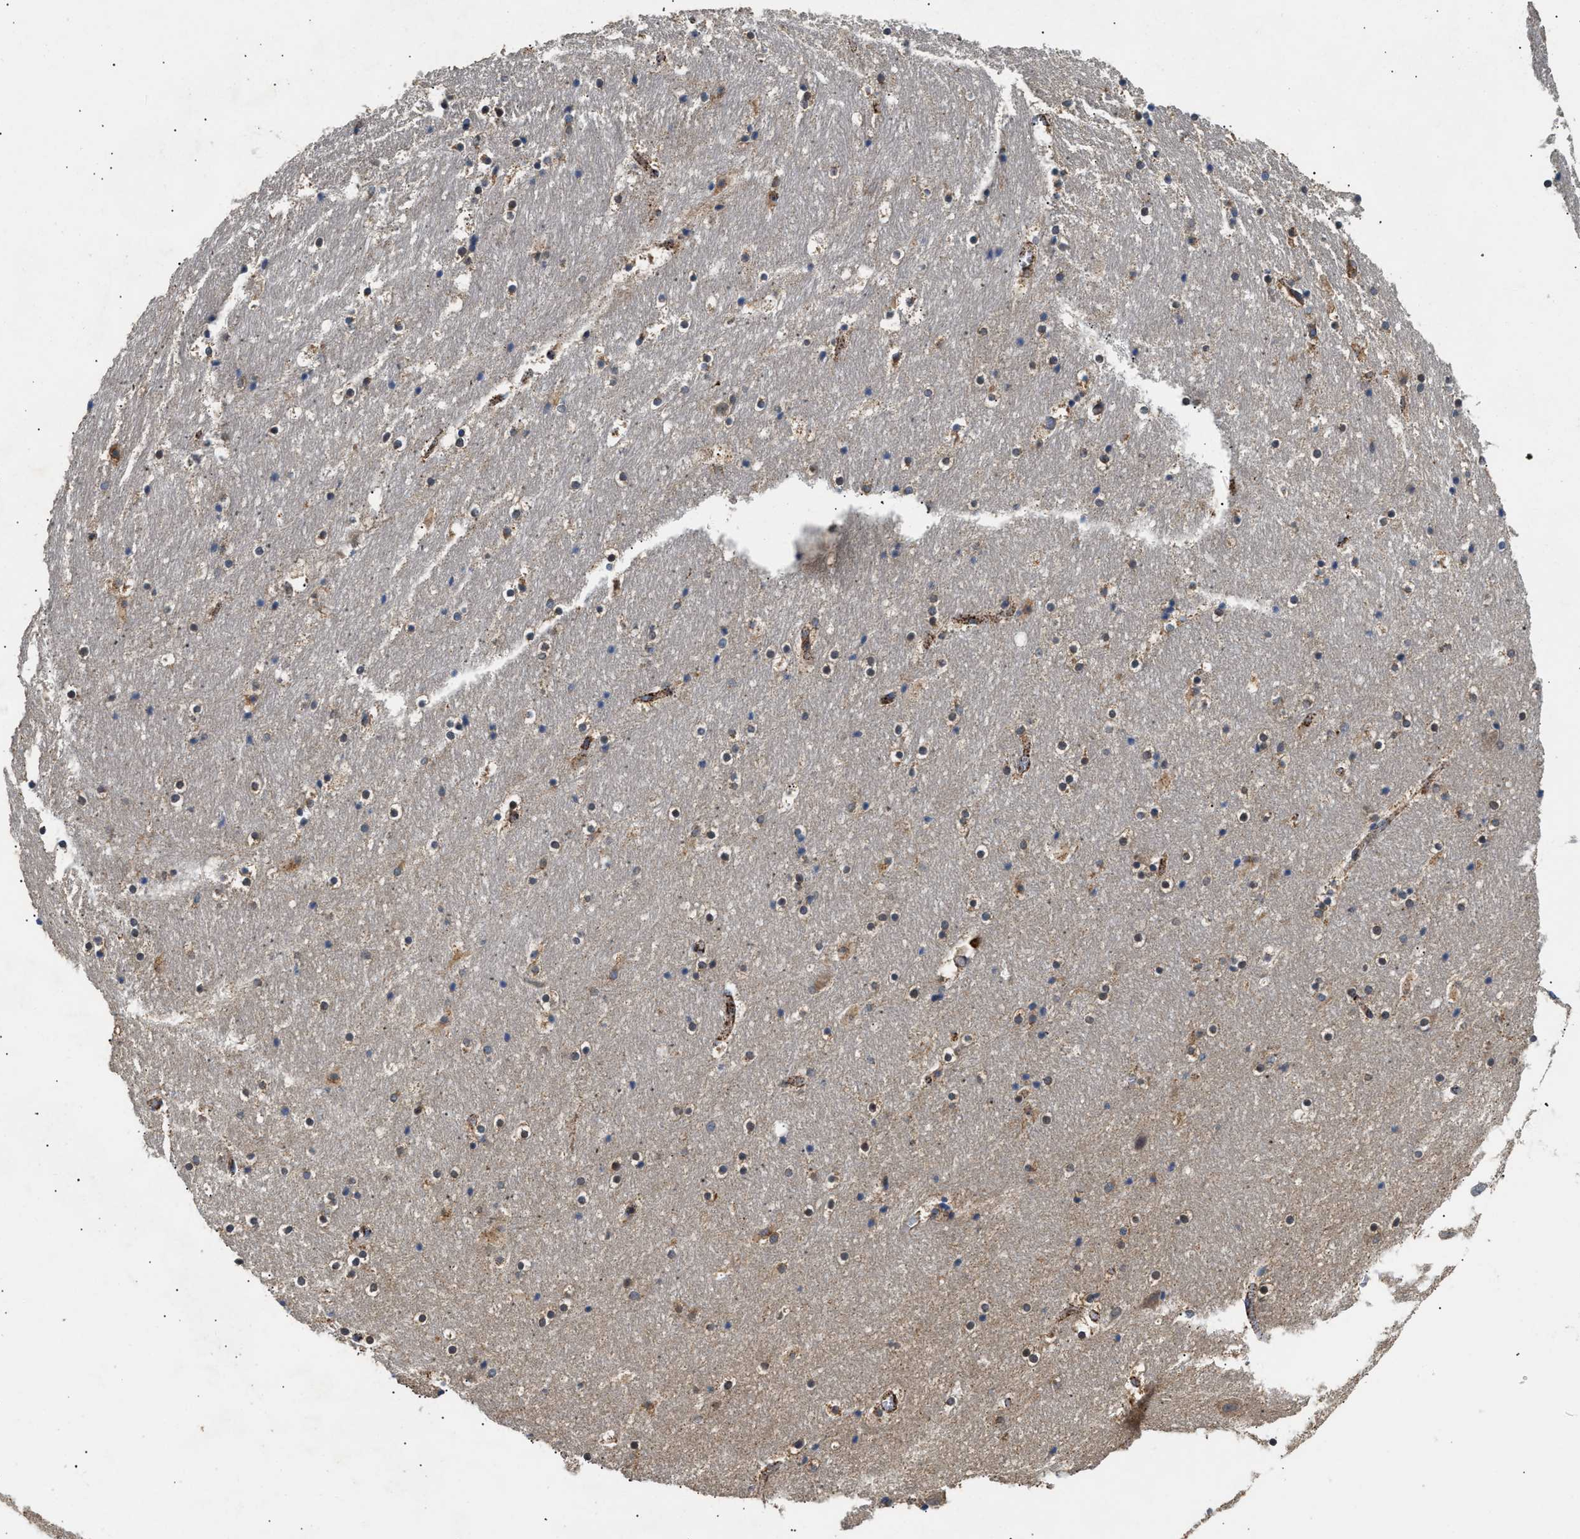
{"staining": {"intensity": "weak", "quantity": "25%-75%", "location": "cytoplasmic/membranous"}, "tissue": "hippocampus", "cell_type": "Glial cells", "image_type": "normal", "snomed": [{"axis": "morphology", "description": "Normal tissue, NOS"}, {"axis": "topography", "description": "Hippocampus"}], "caption": "Benign hippocampus demonstrates weak cytoplasmic/membranous staining in approximately 25%-75% of glial cells.", "gene": "CCM2", "patient": {"sex": "male", "age": 45}}